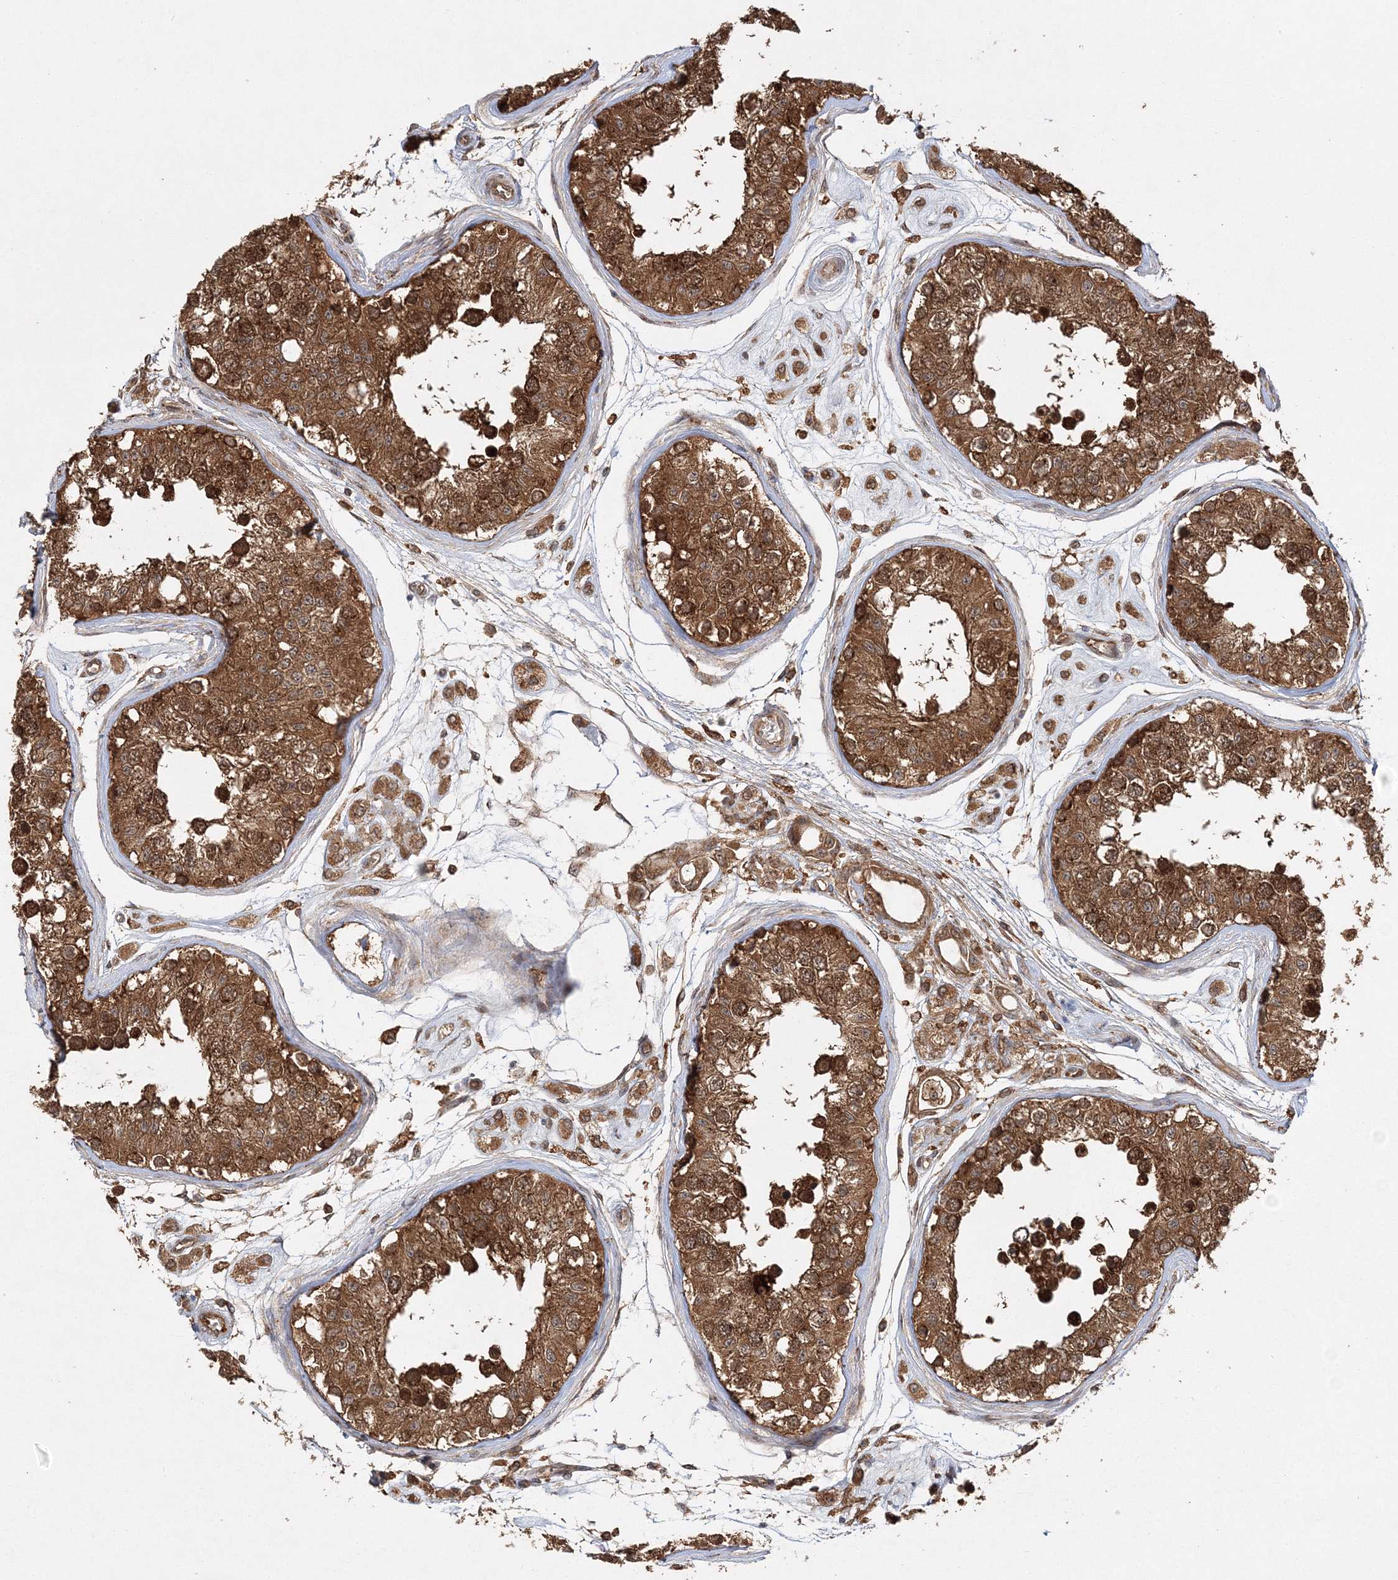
{"staining": {"intensity": "strong", "quantity": ">75%", "location": "cytoplasmic/membranous"}, "tissue": "testis", "cell_type": "Cells in seminiferous ducts", "image_type": "normal", "snomed": [{"axis": "morphology", "description": "Normal tissue, NOS"}, {"axis": "morphology", "description": "Adenocarcinoma, metastatic, NOS"}, {"axis": "topography", "description": "Testis"}], "caption": "Immunohistochemistry (IHC) (DAB) staining of normal human testis shows strong cytoplasmic/membranous protein expression in approximately >75% of cells in seminiferous ducts.", "gene": "WDR37", "patient": {"sex": "male", "age": 26}}